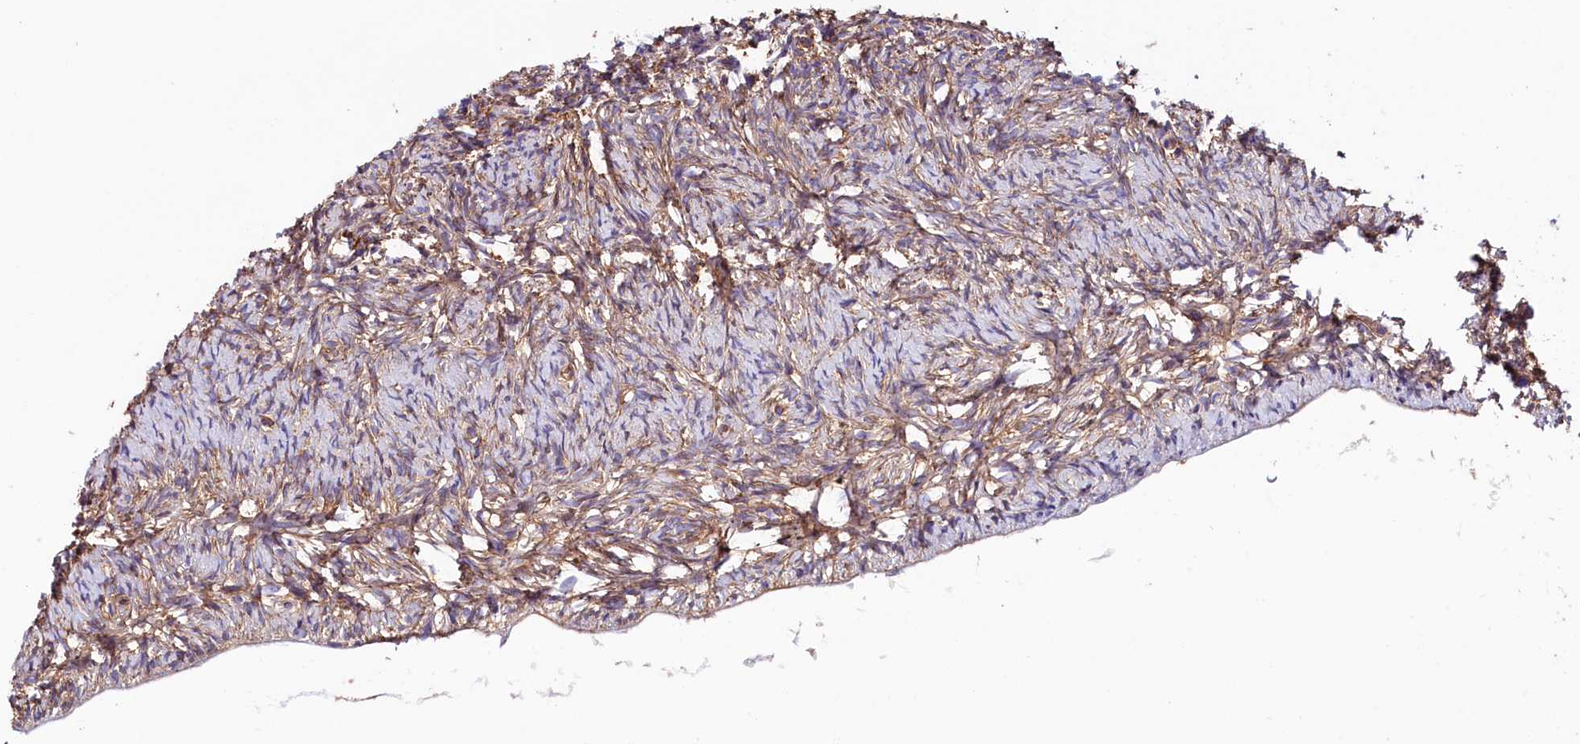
{"staining": {"intensity": "moderate", "quantity": ">75%", "location": "cytoplasmic/membranous"}, "tissue": "ovary", "cell_type": "Ovarian stroma cells", "image_type": "normal", "snomed": [{"axis": "morphology", "description": "Normal tissue, NOS"}, {"axis": "topography", "description": "Ovary"}], "caption": "A photomicrograph of ovary stained for a protein exhibits moderate cytoplasmic/membranous brown staining in ovarian stroma cells. (Stains: DAB (3,3'-diaminobenzidine) in brown, nuclei in blue, Microscopy: brightfield microscopy at high magnification).", "gene": "ATP2B4", "patient": {"sex": "female", "age": 51}}